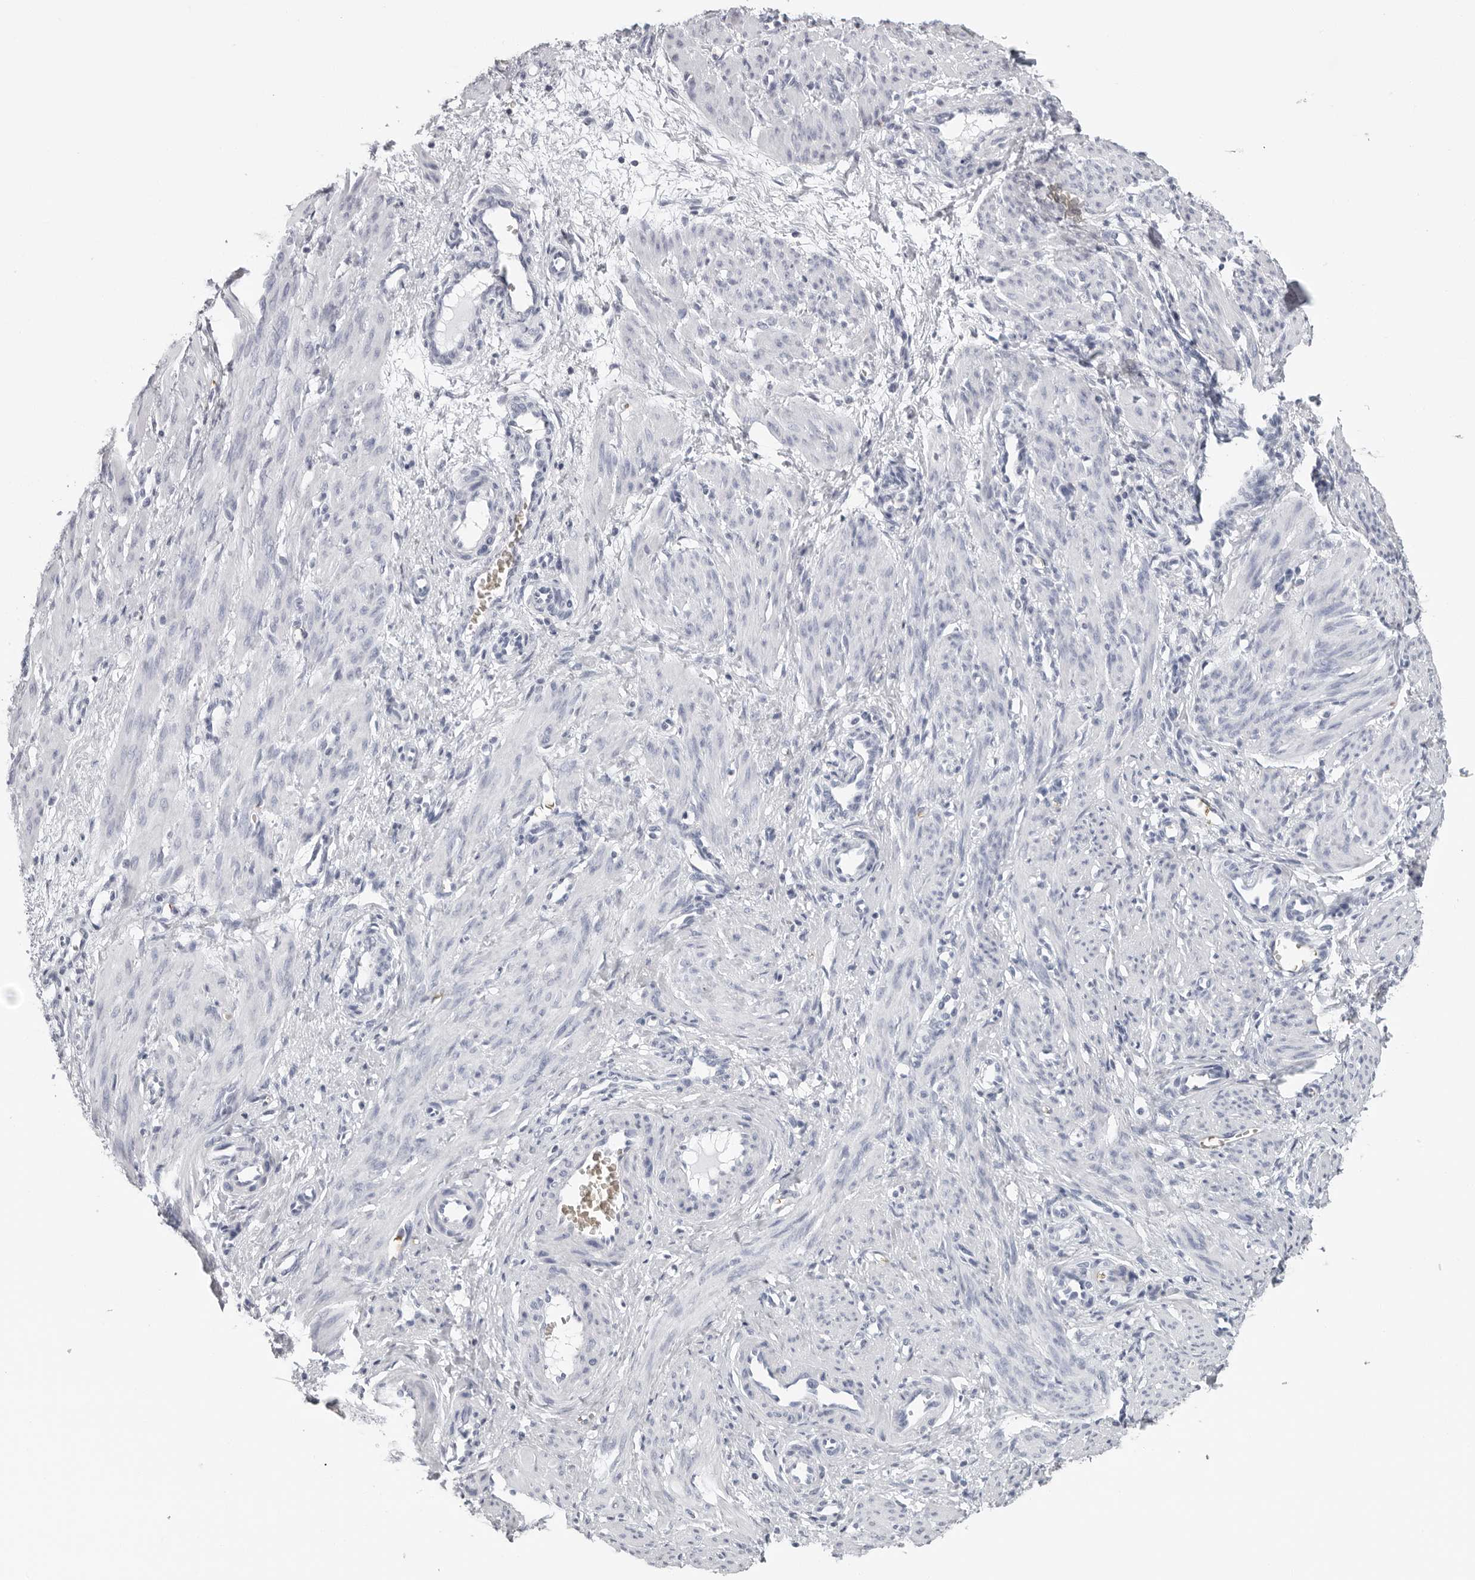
{"staining": {"intensity": "negative", "quantity": "none", "location": "none"}, "tissue": "smooth muscle", "cell_type": "Smooth muscle cells", "image_type": "normal", "snomed": [{"axis": "morphology", "description": "Normal tissue, NOS"}, {"axis": "topography", "description": "Endometrium"}], "caption": "This micrograph is of benign smooth muscle stained with immunohistochemistry (IHC) to label a protein in brown with the nuclei are counter-stained blue. There is no expression in smooth muscle cells. (Immunohistochemistry, brightfield microscopy, high magnification).", "gene": "EPB41", "patient": {"sex": "female", "age": 33}}